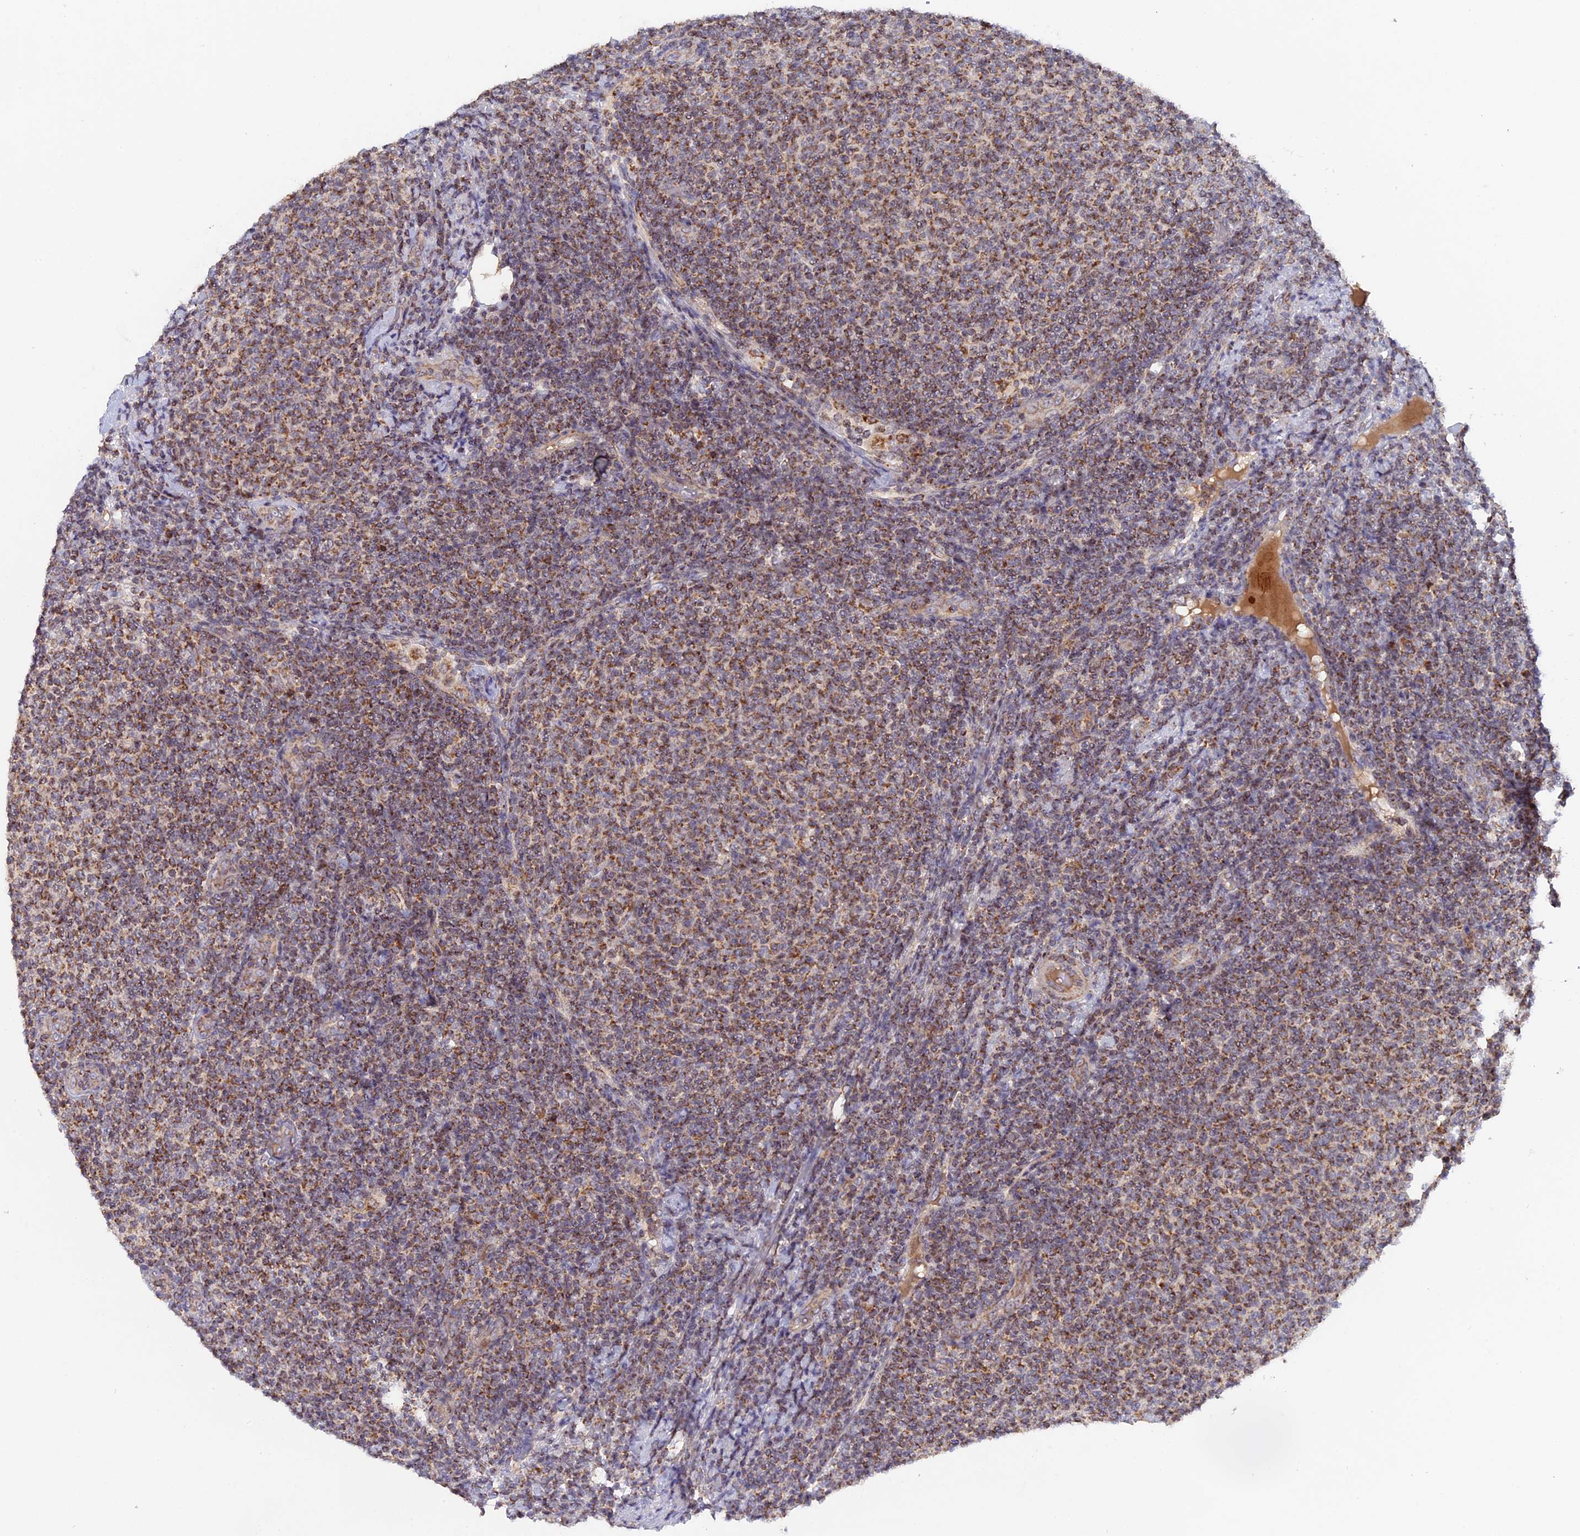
{"staining": {"intensity": "weak", "quantity": ">75%", "location": "cytoplasmic/membranous"}, "tissue": "lymphoma", "cell_type": "Tumor cells", "image_type": "cancer", "snomed": [{"axis": "morphology", "description": "Malignant lymphoma, non-Hodgkin's type, Low grade"}, {"axis": "topography", "description": "Lymph node"}], "caption": "High-power microscopy captured an IHC photomicrograph of lymphoma, revealing weak cytoplasmic/membranous positivity in about >75% of tumor cells. (DAB (3,3'-diaminobenzidine) IHC with brightfield microscopy, high magnification).", "gene": "MPV17L", "patient": {"sex": "male", "age": 66}}